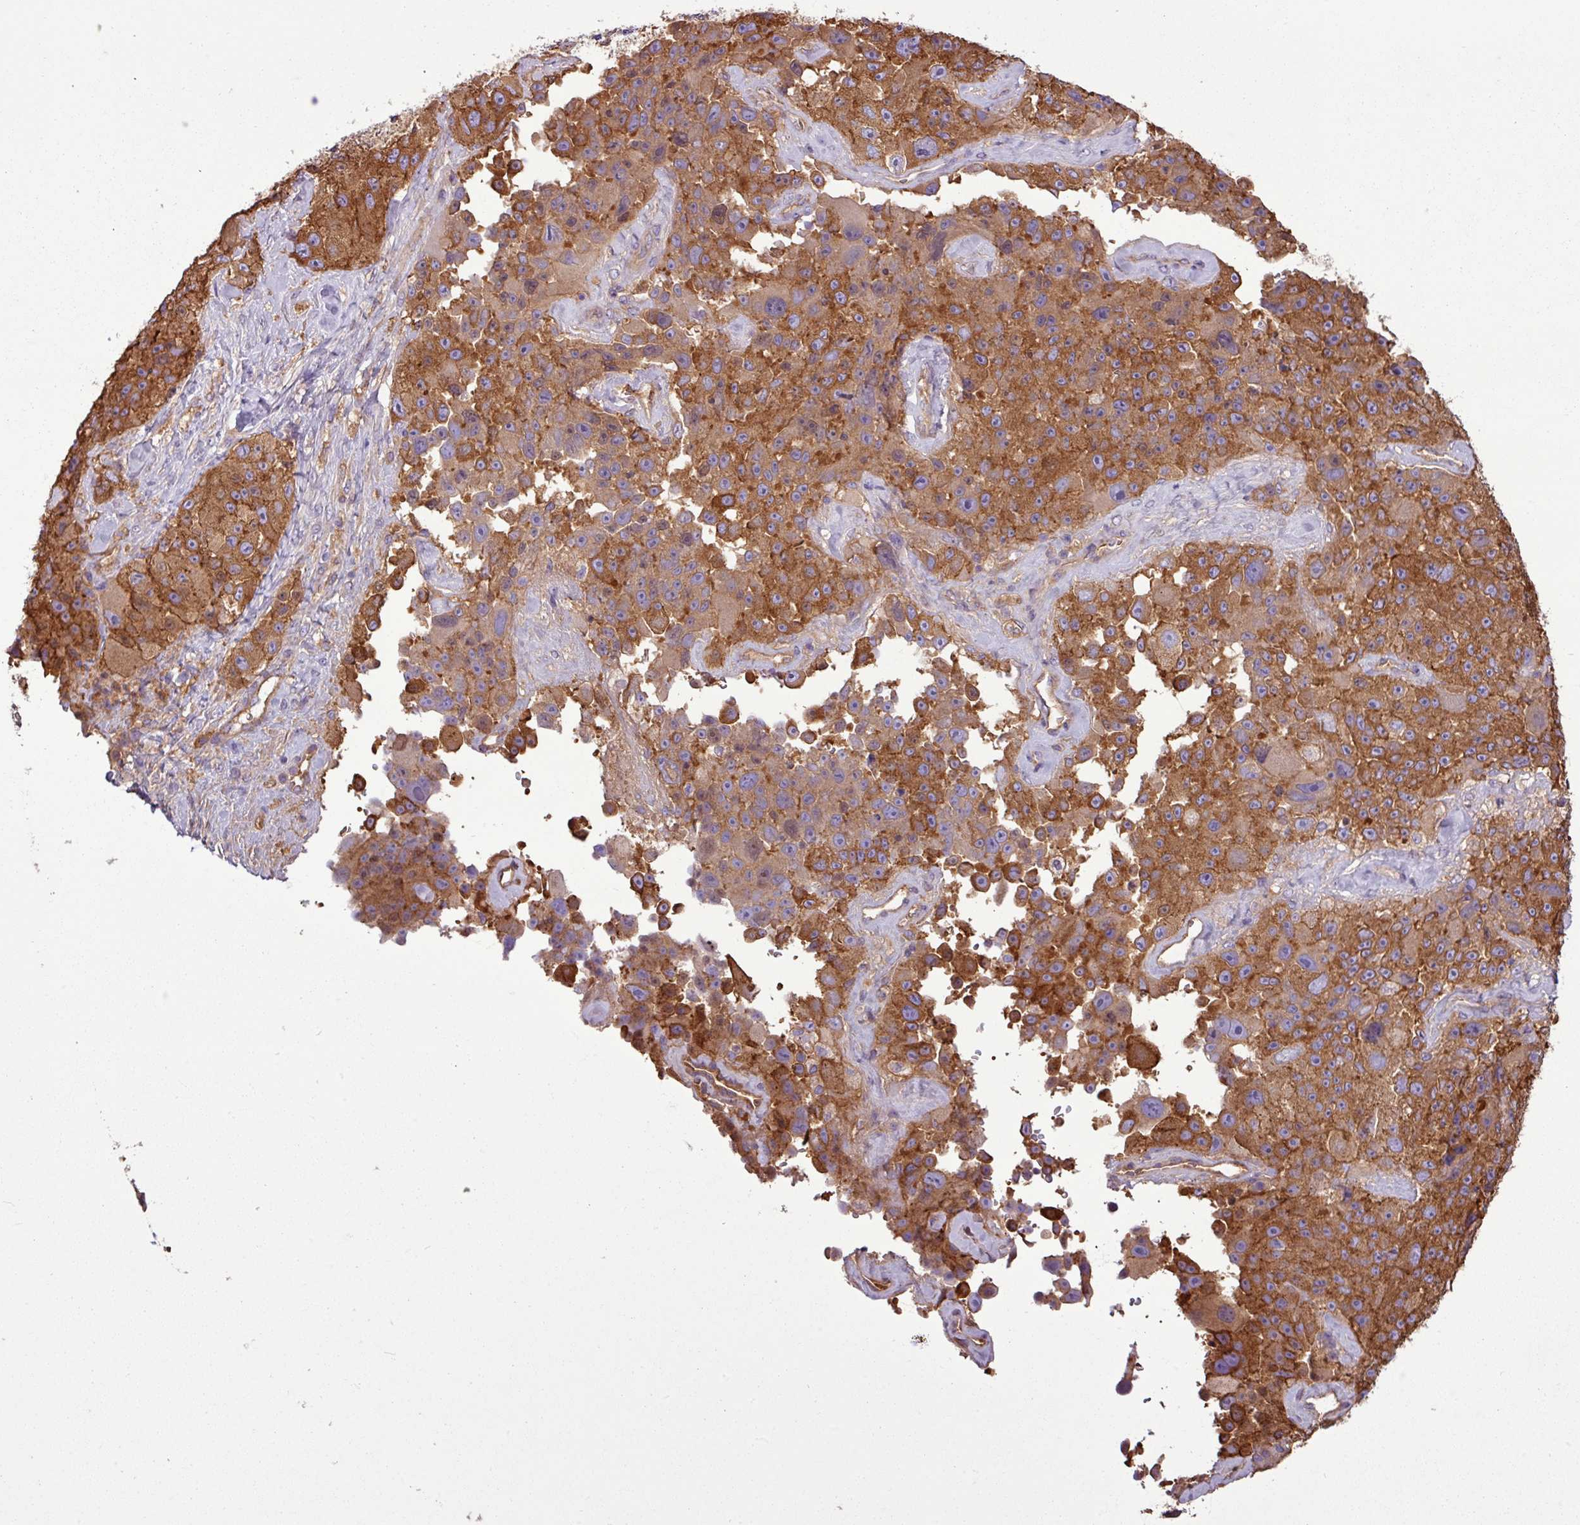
{"staining": {"intensity": "strong", "quantity": ">75%", "location": "cytoplasmic/membranous"}, "tissue": "melanoma", "cell_type": "Tumor cells", "image_type": "cancer", "snomed": [{"axis": "morphology", "description": "Malignant melanoma, Metastatic site"}, {"axis": "topography", "description": "Lymph node"}], "caption": "Strong cytoplasmic/membranous expression is identified in about >75% of tumor cells in melanoma.", "gene": "PACSIN2", "patient": {"sex": "male", "age": 62}}